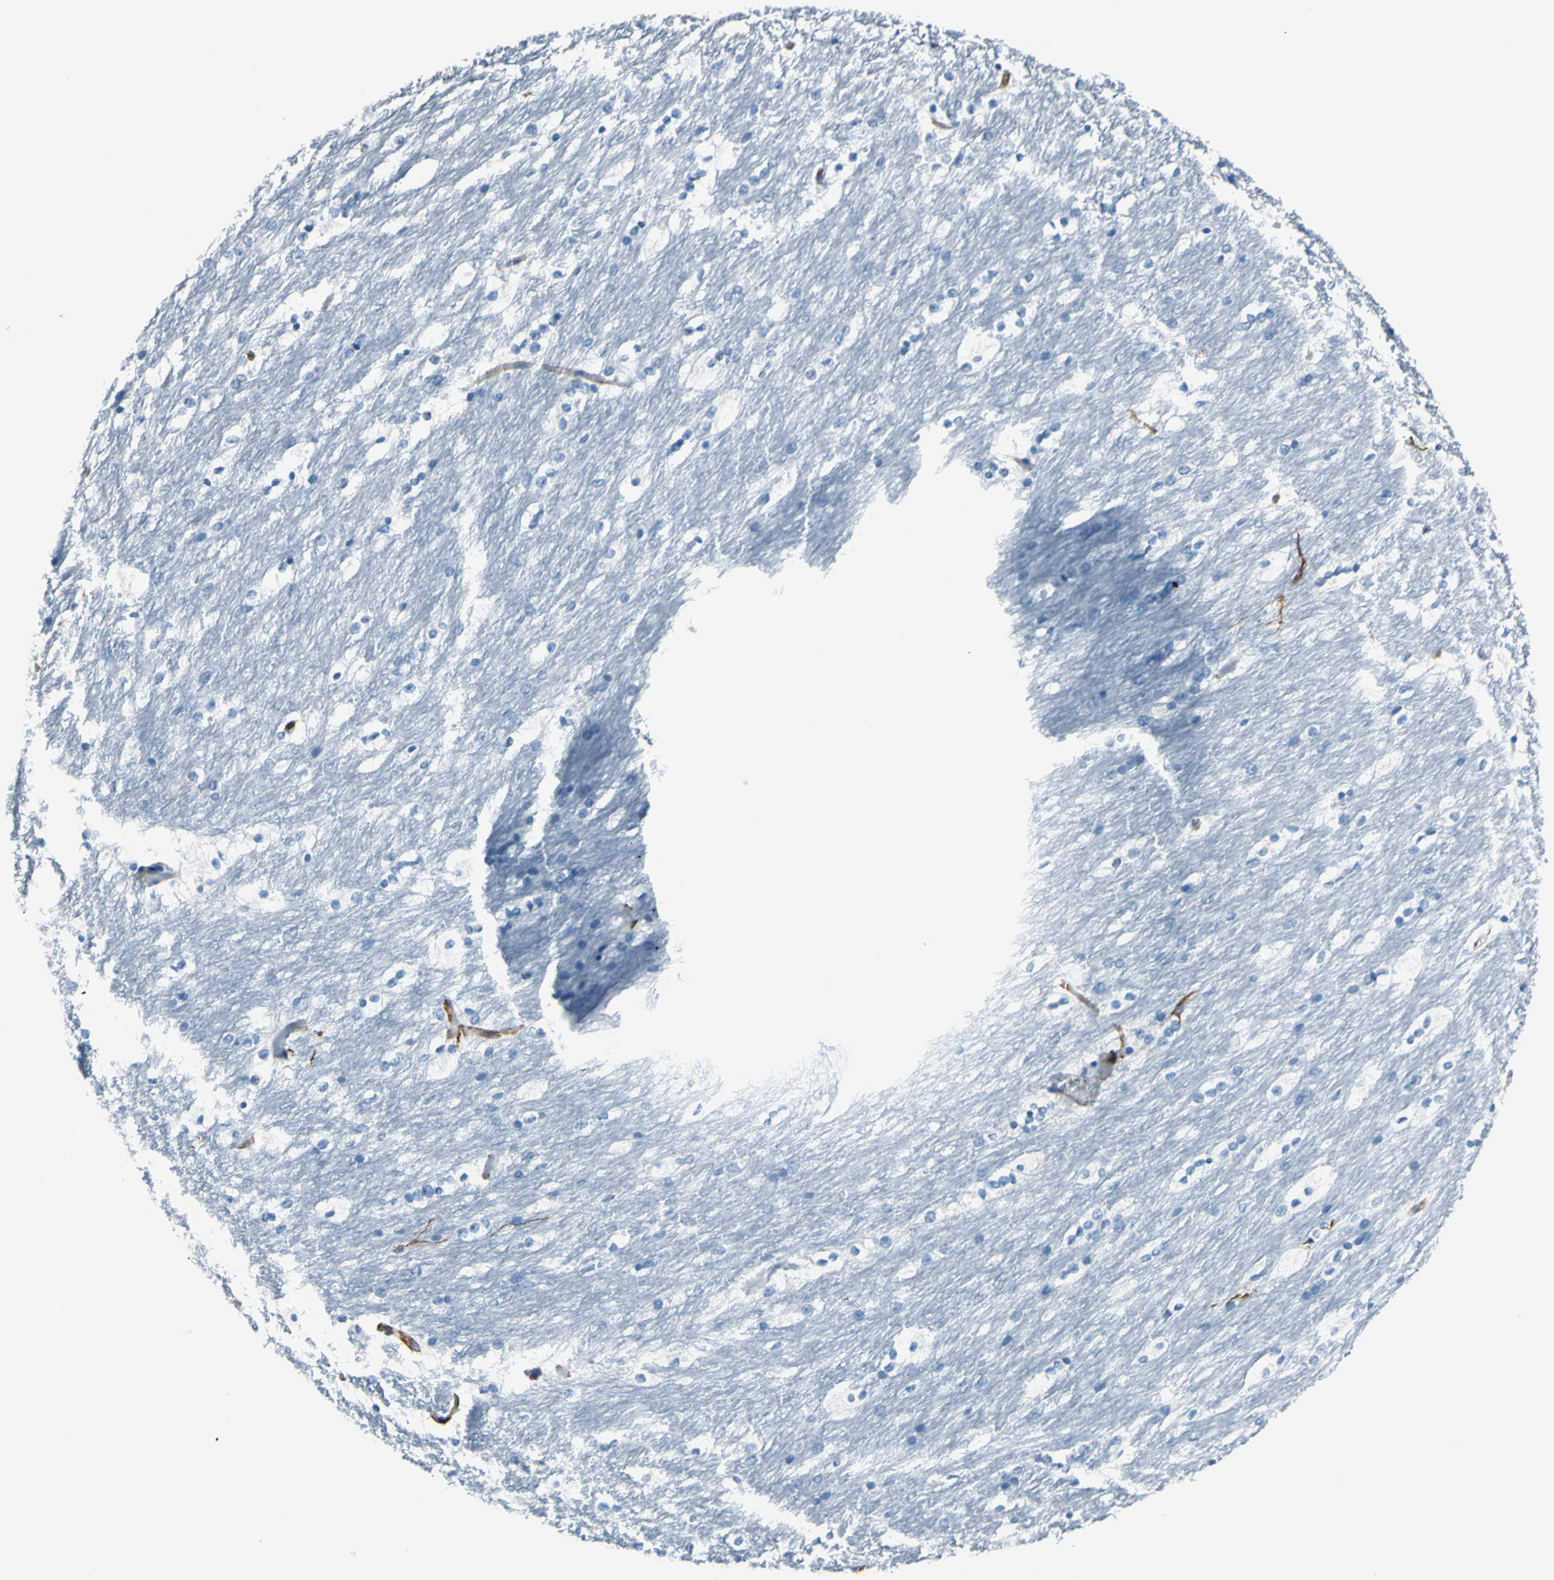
{"staining": {"intensity": "negative", "quantity": "none", "location": "none"}, "tissue": "caudate", "cell_type": "Glial cells", "image_type": "normal", "snomed": [{"axis": "morphology", "description": "Normal tissue, NOS"}, {"axis": "topography", "description": "Lateral ventricle wall"}], "caption": "This histopathology image is of normal caudate stained with IHC to label a protein in brown with the nuclei are counter-stained blue. There is no expression in glial cells.", "gene": "PTH2R", "patient": {"sex": "female", "age": 19}}